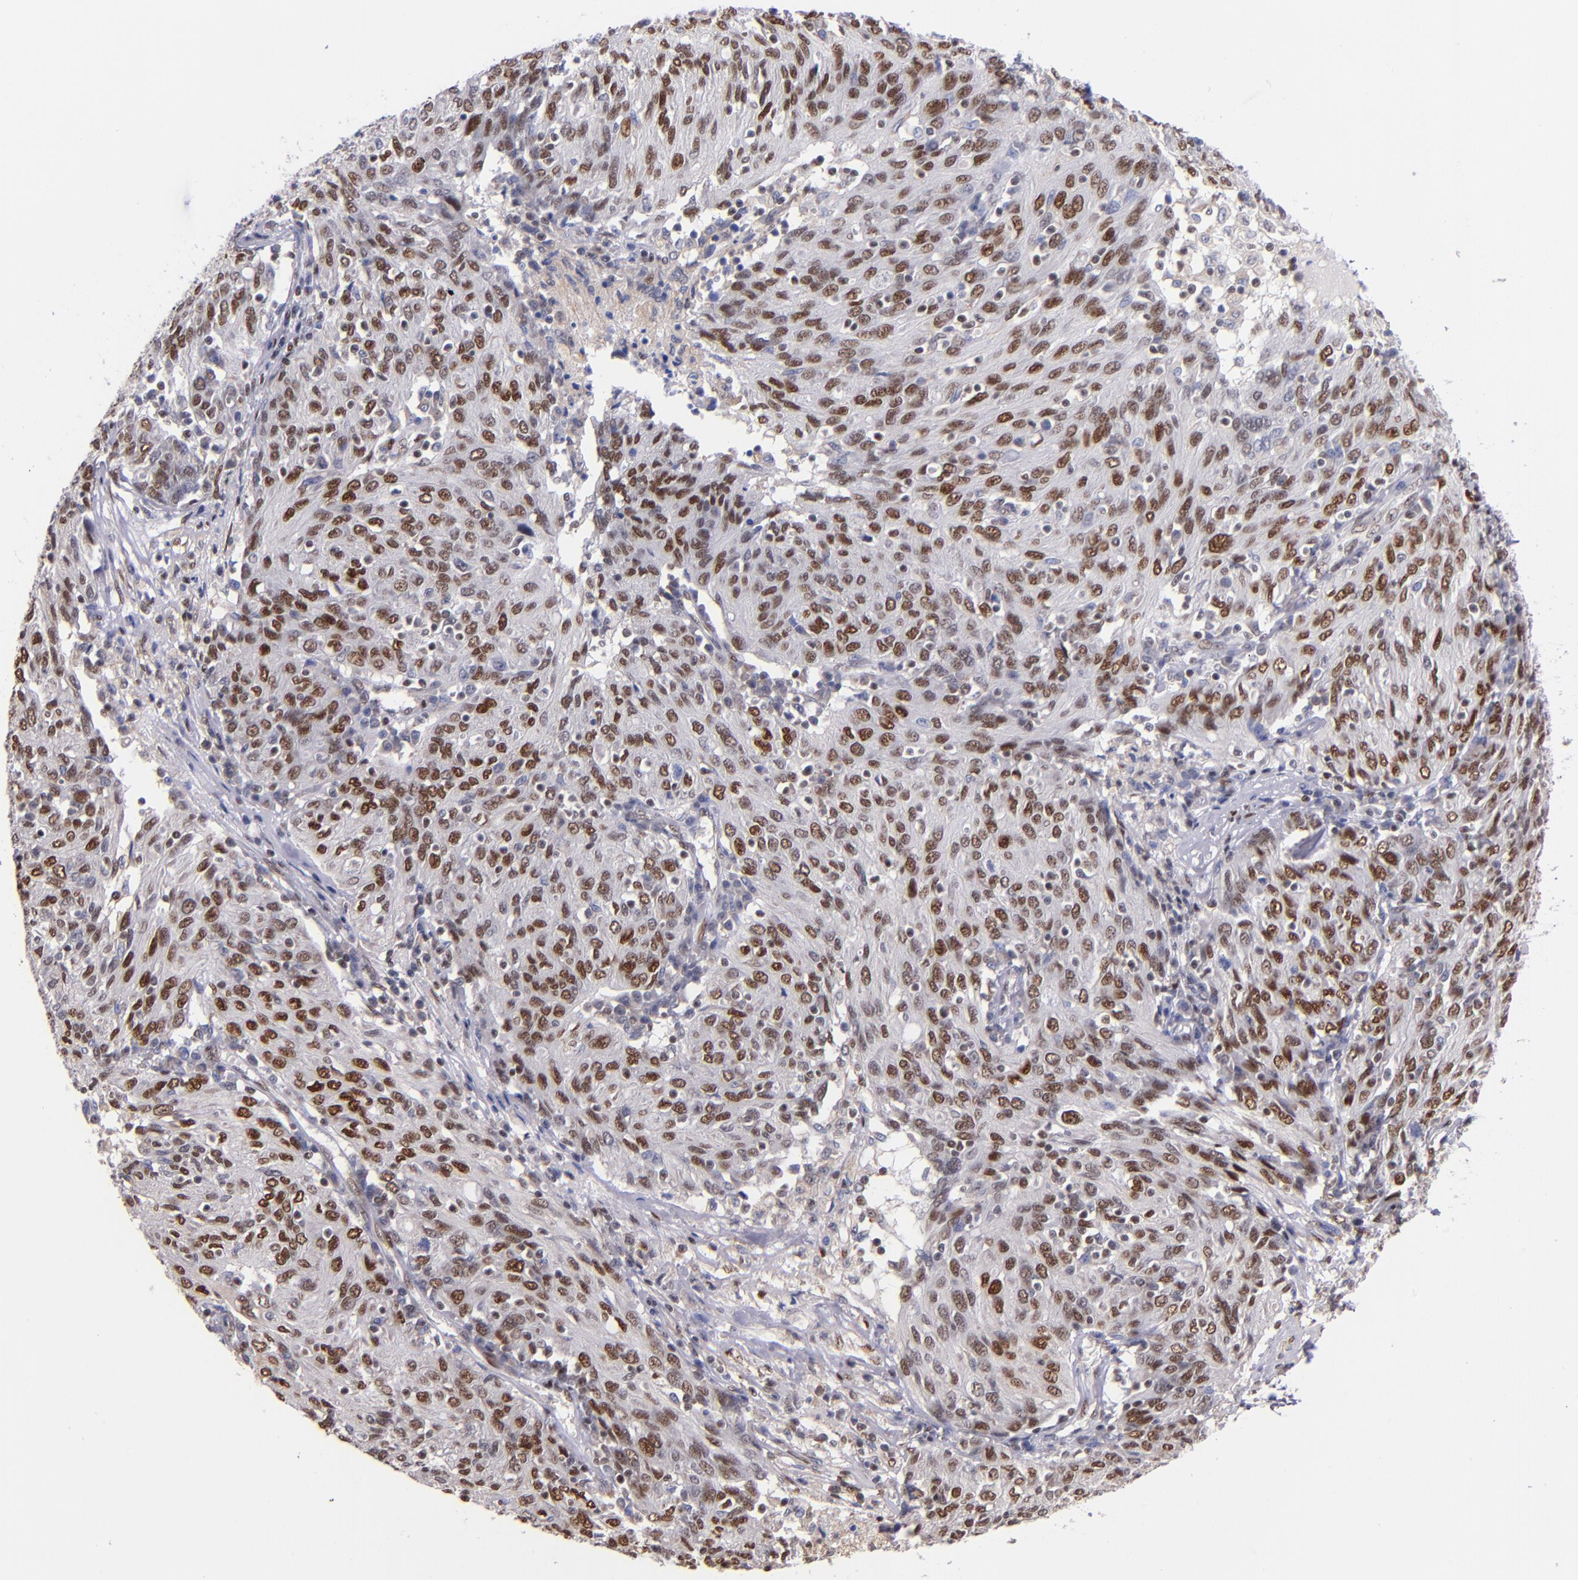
{"staining": {"intensity": "moderate", "quantity": "25%-75%", "location": "nuclear"}, "tissue": "ovarian cancer", "cell_type": "Tumor cells", "image_type": "cancer", "snomed": [{"axis": "morphology", "description": "Carcinoma, endometroid"}, {"axis": "topography", "description": "Ovary"}], "caption": "Immunohistochemistry (IHC) (DAB (3,3'-diaminobenzidine)) staining of human endometroid carcinoma (ovarian) shows moderate nuclear protein expression in about 25%-75% of tumor cells.", "gene": "SRF", "patient": {"sex": "female", "age": 50}}